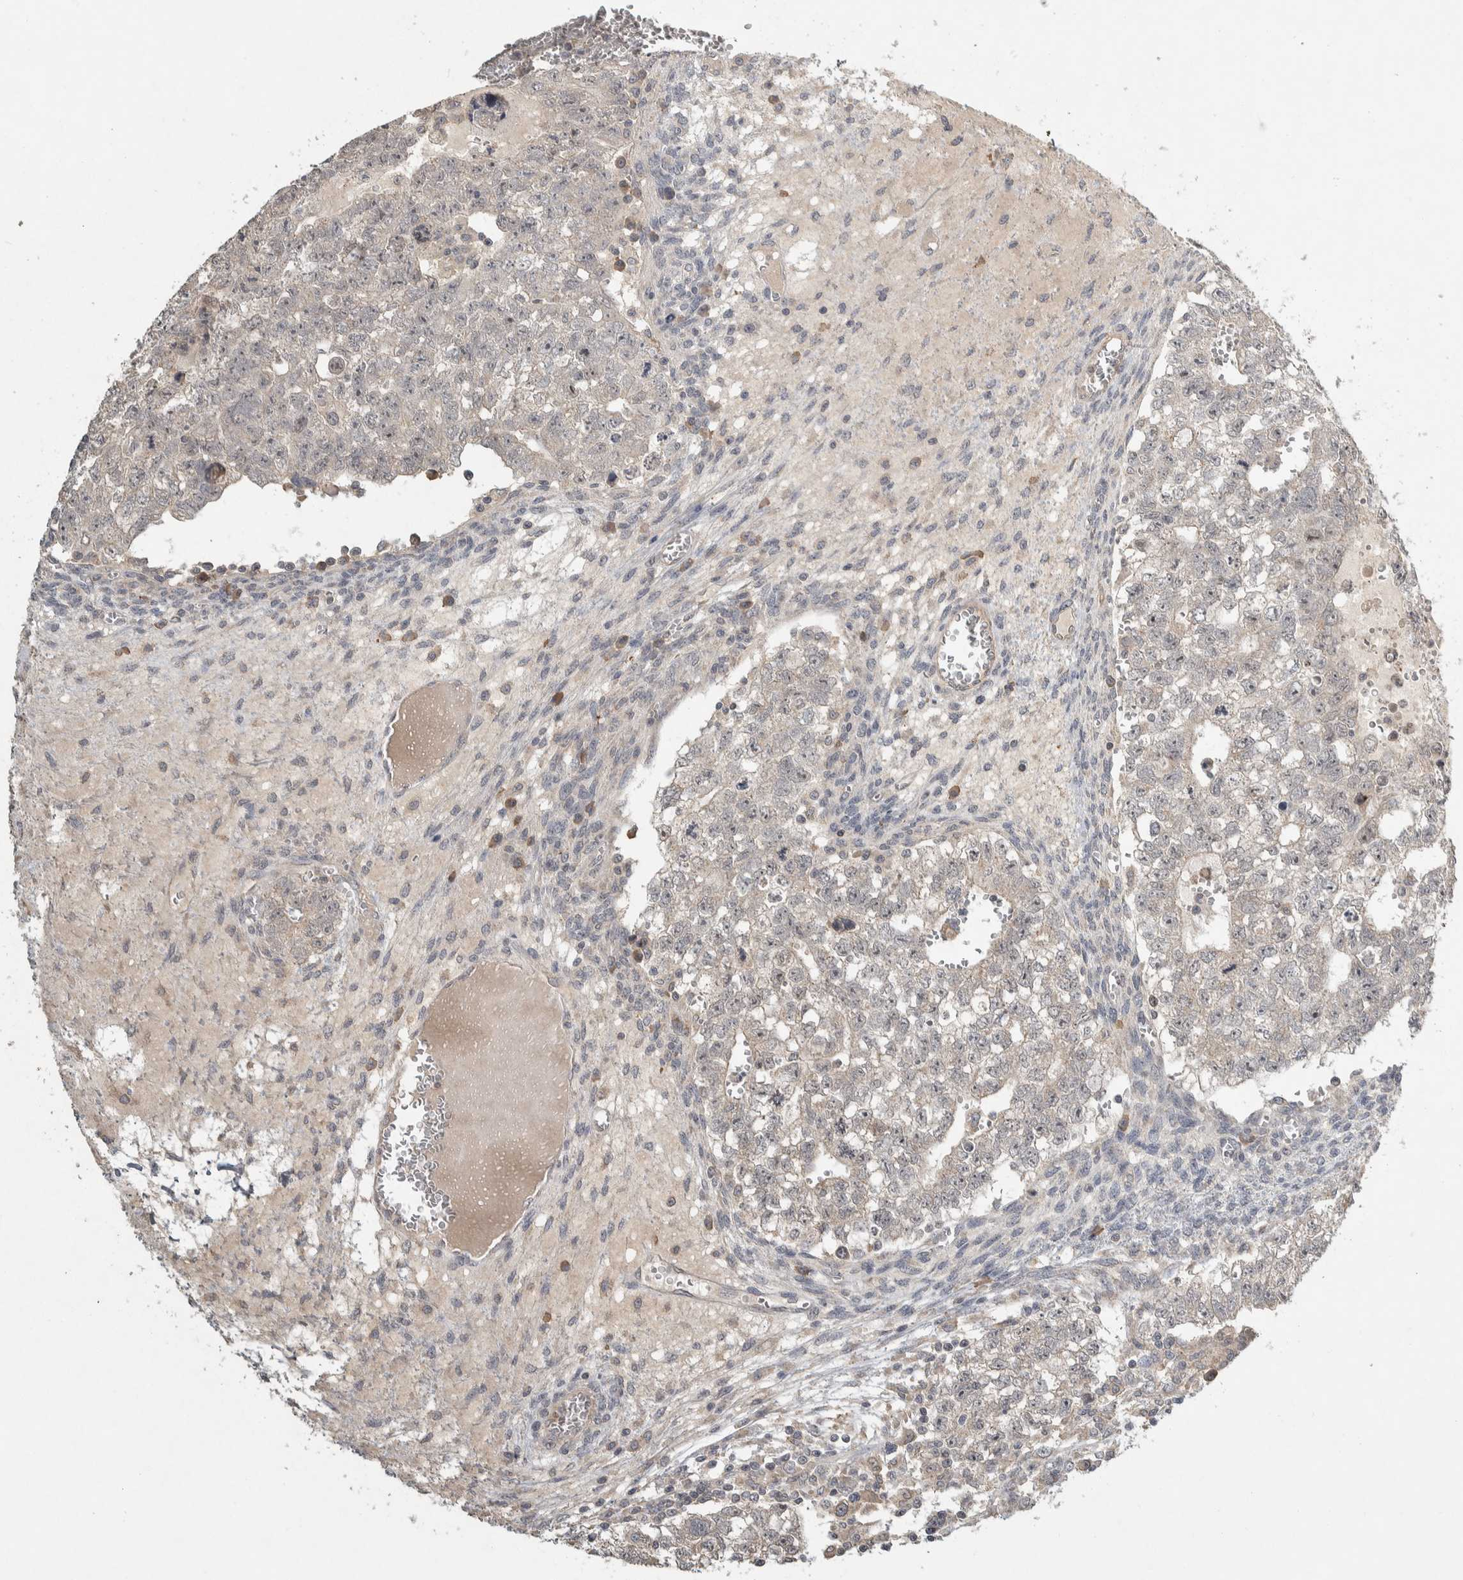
{"staining": {"intensity": "negative", "quantity": "none", "location": "none"}, "tissue": "testis cancer", "cell_type": "Tumor cells", "image_type": "cancer", "snomed": [{"axis": "morphology", "description": "Seminoma, NOS"}, {"axis": "morphology", "description": "Carcinoma, Embryonal, NOS"}, {"axis": "topography", "description": "Testis"}], "caption": "Protein analysis of testis seminoma demonstrates no significant staining in tumor cells.", "gene": "EIF3H", "patient": {"sex": "male", "age": 38}}